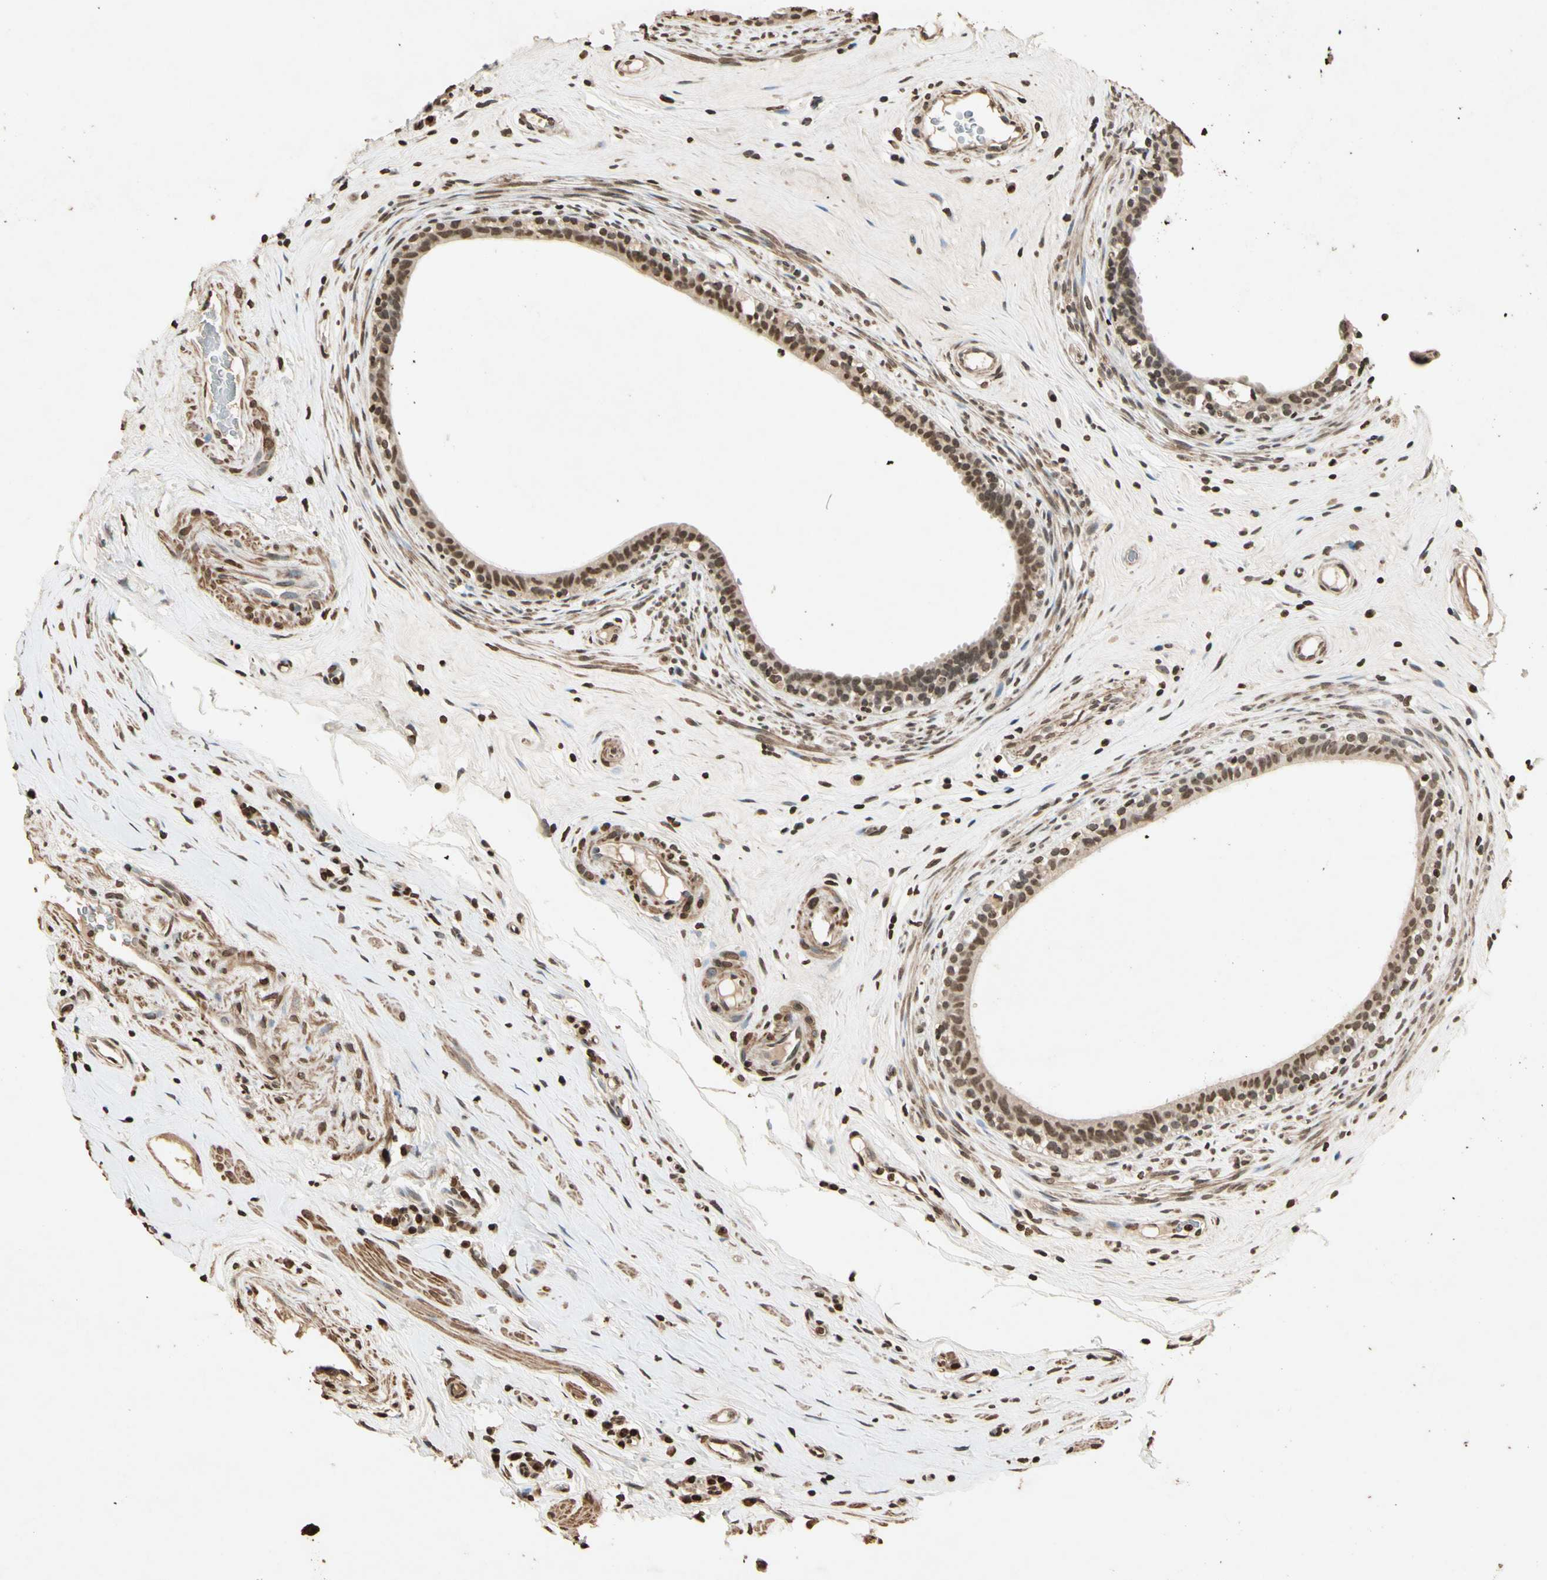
{"staining": {"intensity": "weak", "quantity": "25%-75%", "location": "cytoplasmic/membranous,nuclear"}, "tissue": "epididymis", "cell_type": "Glandular cells", "image_type": "normal", "snomed": [{"axis": "morphology", "description": "Normal tissue, NOS"}, {"axis": "morphology", "description": "Inflammation, NOS"}, {"axis": "topography", "description": "Epididymis"}], "caption": "A high-resolution histopathology image shows IHC staining of normal epididymis, which exhibits weak cytoplasmic/membranous,nuclear positivity in about 25%-75% of glandular cells. (DAB = brown stain, brightfield microscopy at high magnification).", "gene": "TOP1", "patient": {"sex": "male", "age": 84}}